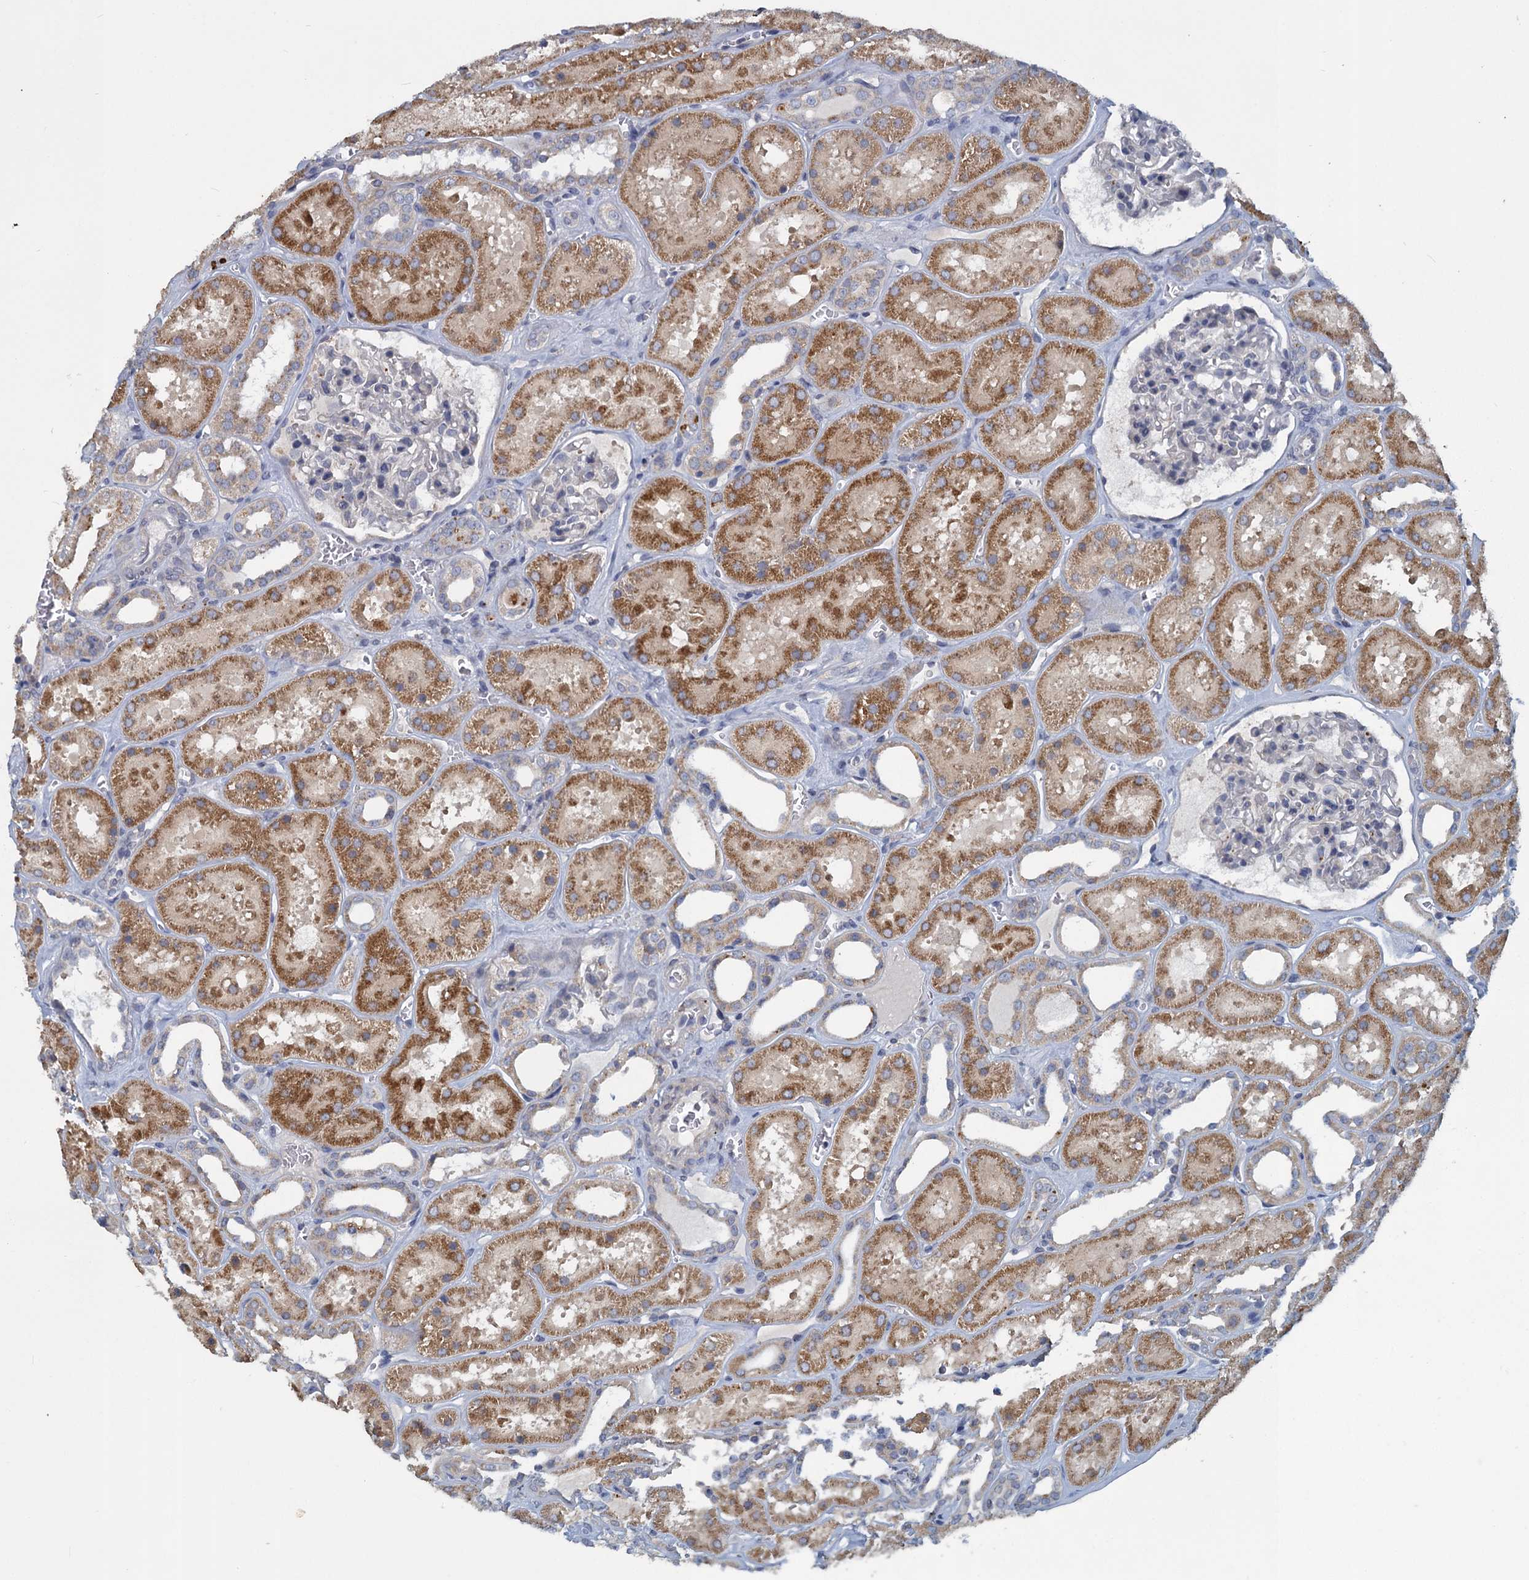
{"staining": {"intensity": "negative", "quantity": "none", "location": "none"}, "tissue": "kidney", "cell_type": "Cells in glomeruli", "image_type": "normal", "snomed": [{"axis": "morphology", "description": "Normal tissue, NOS"}, {"axis": "topography", "description": "Kidney"}], "caption": "Human kidney stained for a protein using immunohistochemistry shows no expression in cells in glomeruli.", "gene": "SLC2A7", "patient": {"sex": "female", "age": 41}}